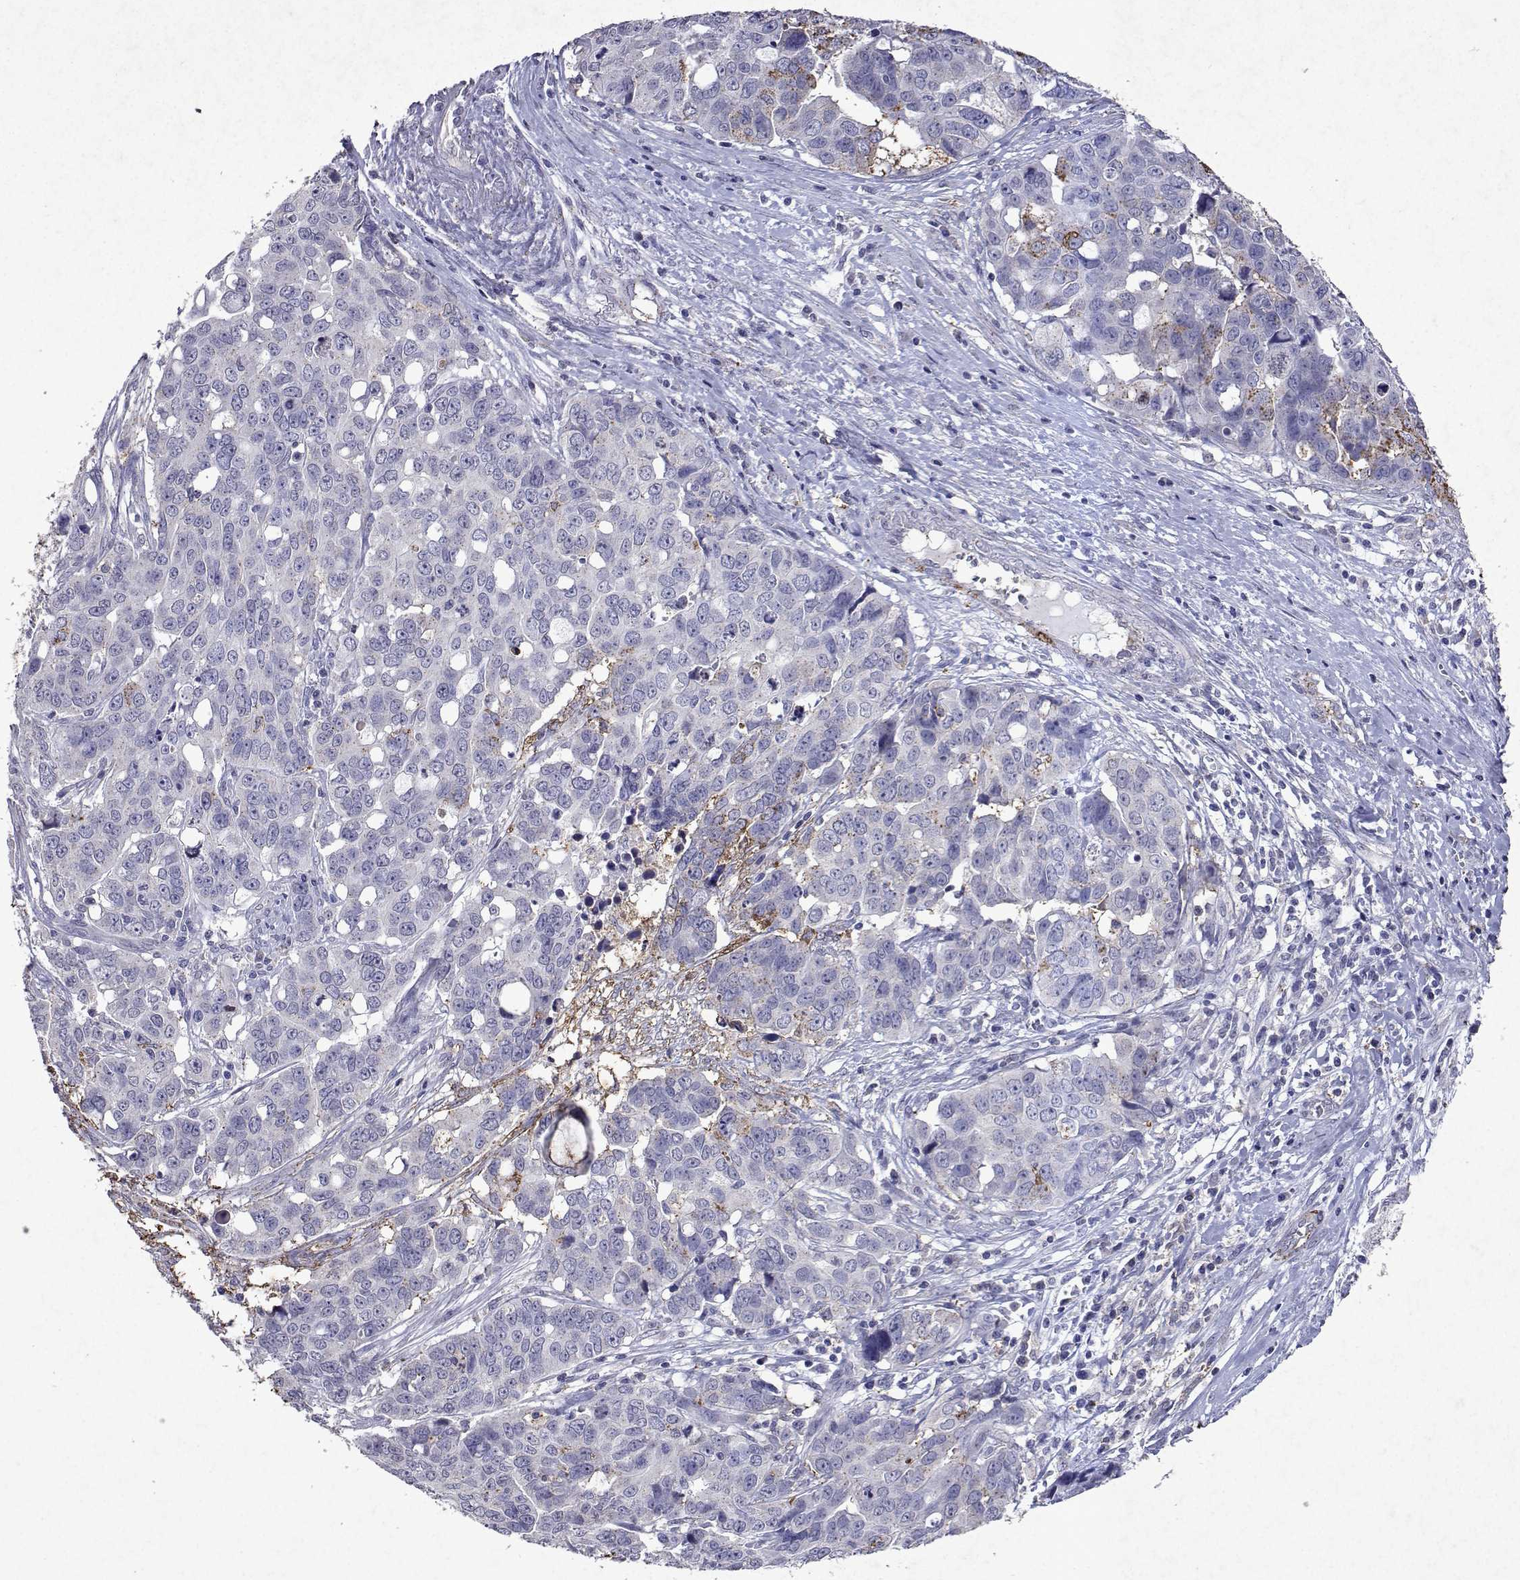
{"staining": {"intensity": "negative", "quantity": "none", "location": "none"}, "tissue": "ovarian cancer", "cell_type": "Tumor cells", "image_type": "cancer", "snomed": [{"axis": "morphology", "description": "Carcinoma, endometroid"}, {"axis": "topography", "description": "Ovary"}], "caption": "The histopathology image demonstrates no significant positivity in tumor cells of ovarian cancer (endometroid carcinoma).", "gene": "DUSP28", "patient": {"sex": "female", "age": 78}}